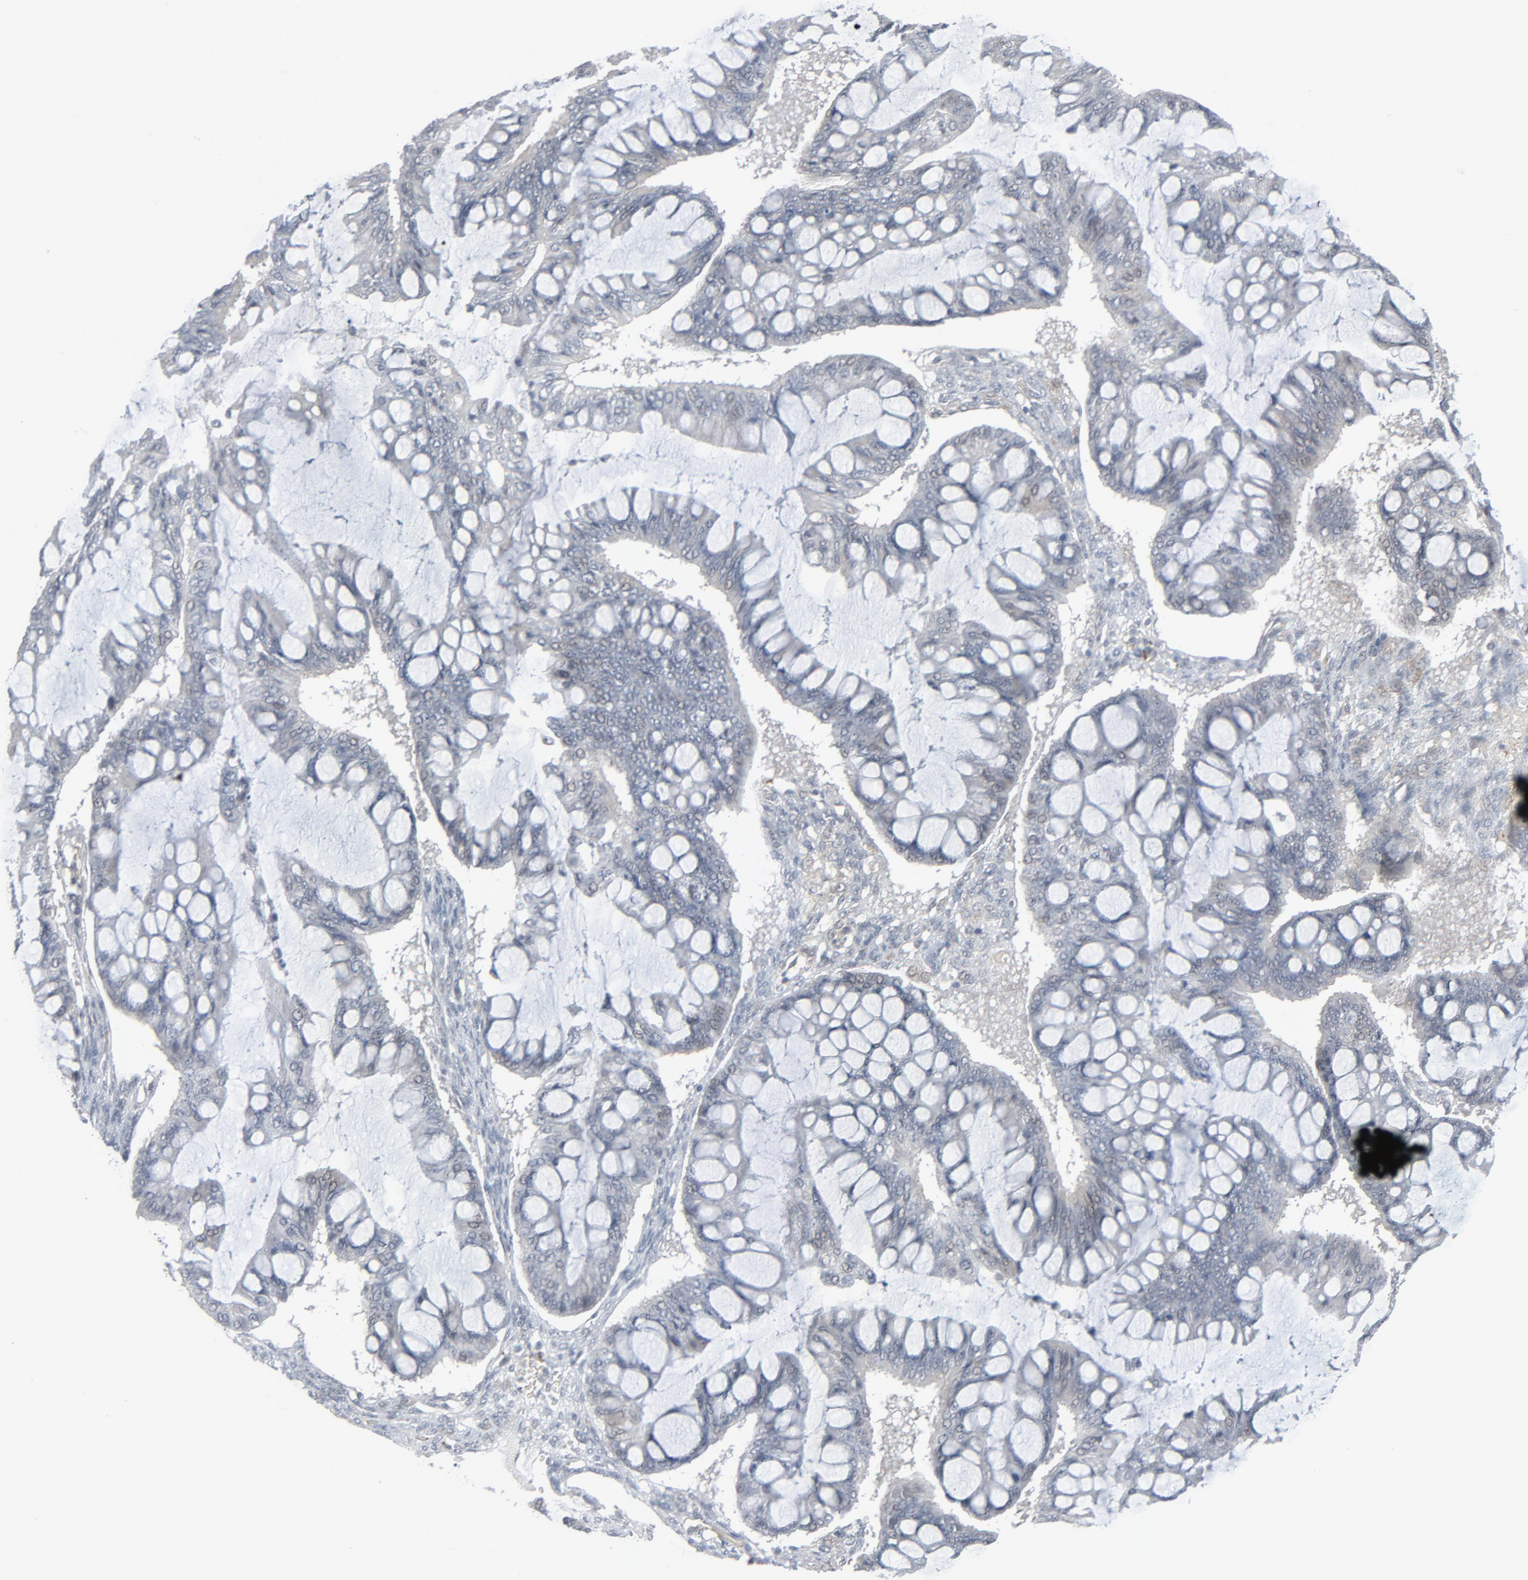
{"staining": {"intensity": "weak", "quantity": "<25%", "location": "cytoplasmic/membranous"}, "tissue": "ovarian cancer", "cell_type": "Tumor cells", "image_type": "cancer", "snomed": [{"axis": "morphology", "description": "Cystadenocarcinoma, mucinous, NOS"}, {"axis": "topography", "description": "Ovary"}], "caption": "IHC of mucinous cystadenocarcinoma (ovarian) displays no positivity in tumor cells.", "gene": "NEUROD1", "patient": {"sex": "female", "age": 73}}